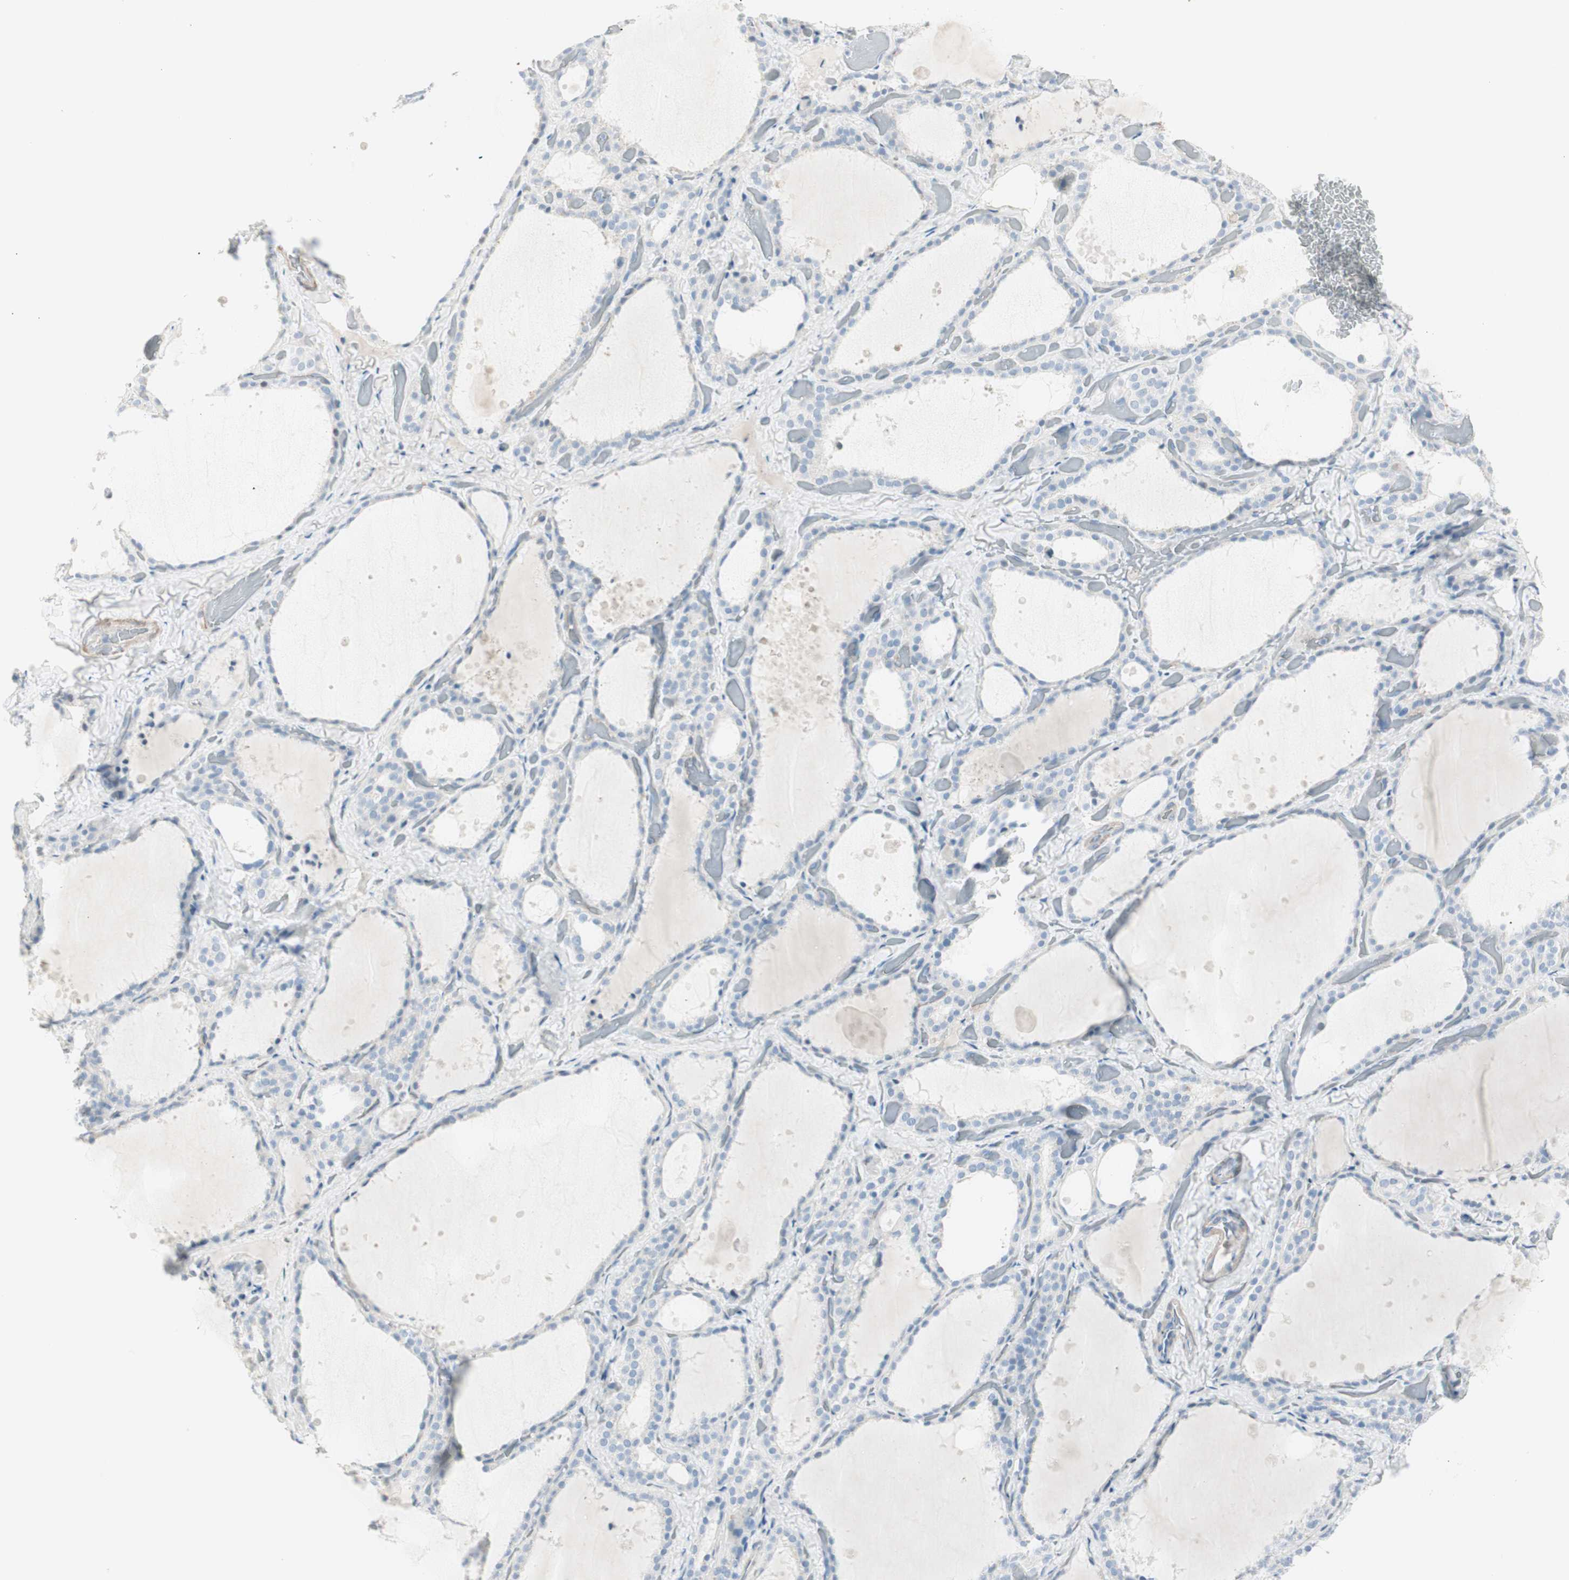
{"staining": {"intensity": "weak", "quantity": "<25%", "location": "cytoplasmic/membranous"}, "tissue": "thyroid gland", "cell_type": "Glandular cells", "image_type": "normal", "snomed": [{"axis": "morphology", "description": "Normal tissue, NOS"}, {"axis": "topography", "description": "Thyroid gland"}], "caption": "Thyroid gland stained for a protein using IHC reveals no staining glandular cells.", "gene": "CDHR5", "patient": {"sex": "female", "age": 44}}